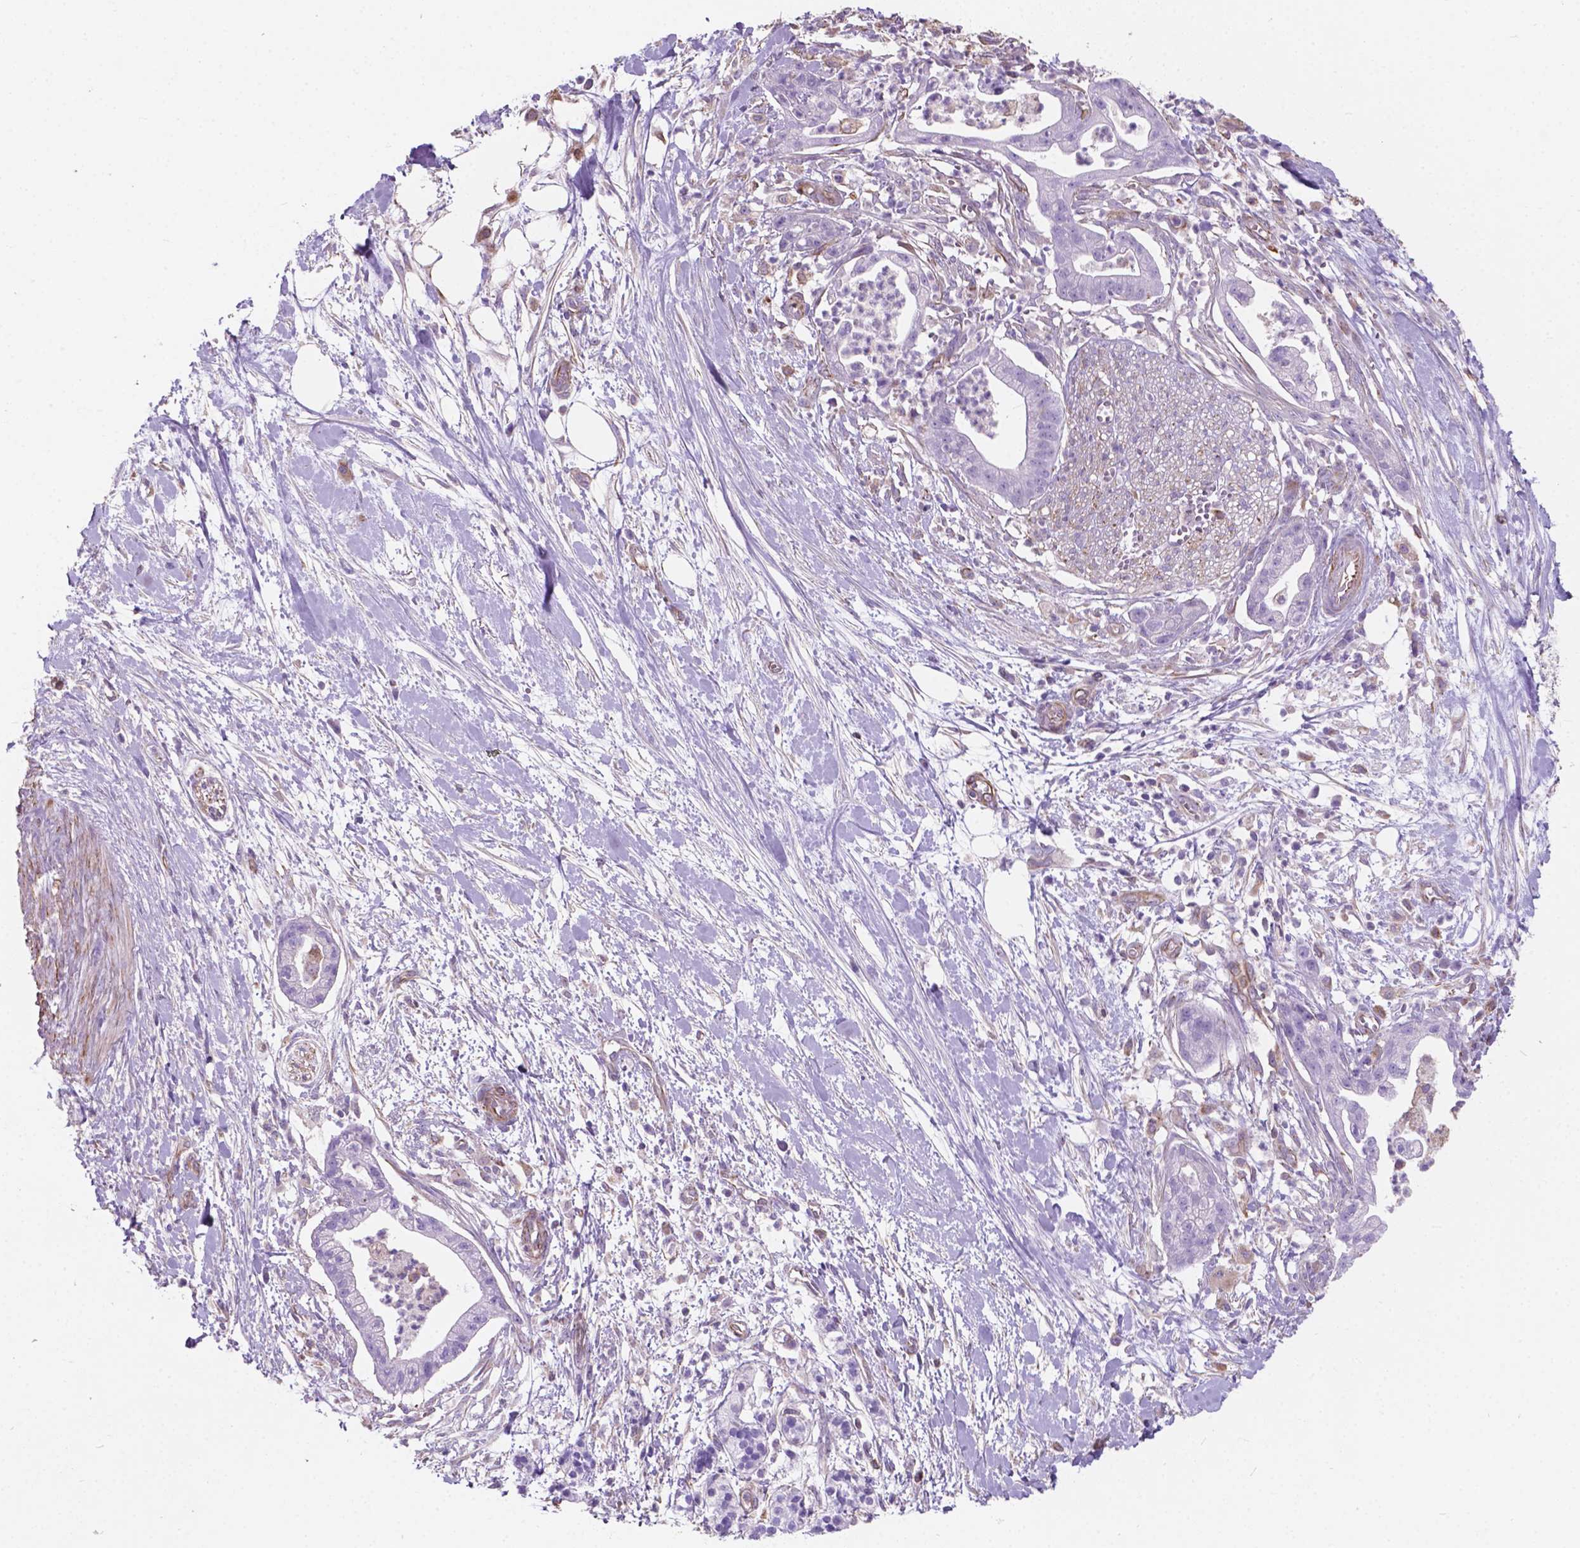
{"staining": {"intensity": "negative", "quantity": "none", "location": "none"}, "tissue": "pancreatic cancer", "cell_type": "Tumor cells", "image_type": "cancer", "snomed": [{"axis": "morphology", "description": "Normal tissue, NOS"}, {"axis": "morphology", "description": "Adenocarcinoma, NOS"}, {"axis": "topography", "description": "Lymph node"}, {"axis": "topography", "description": "Pancreas"}], "caption": "Pancreatic cancer (adenocarcinoma) was stained to show a protein in brown. There is no significant expression in tumor cells.", "gene": "AMOT", "patient": {"sex": "female", "age": 58}}